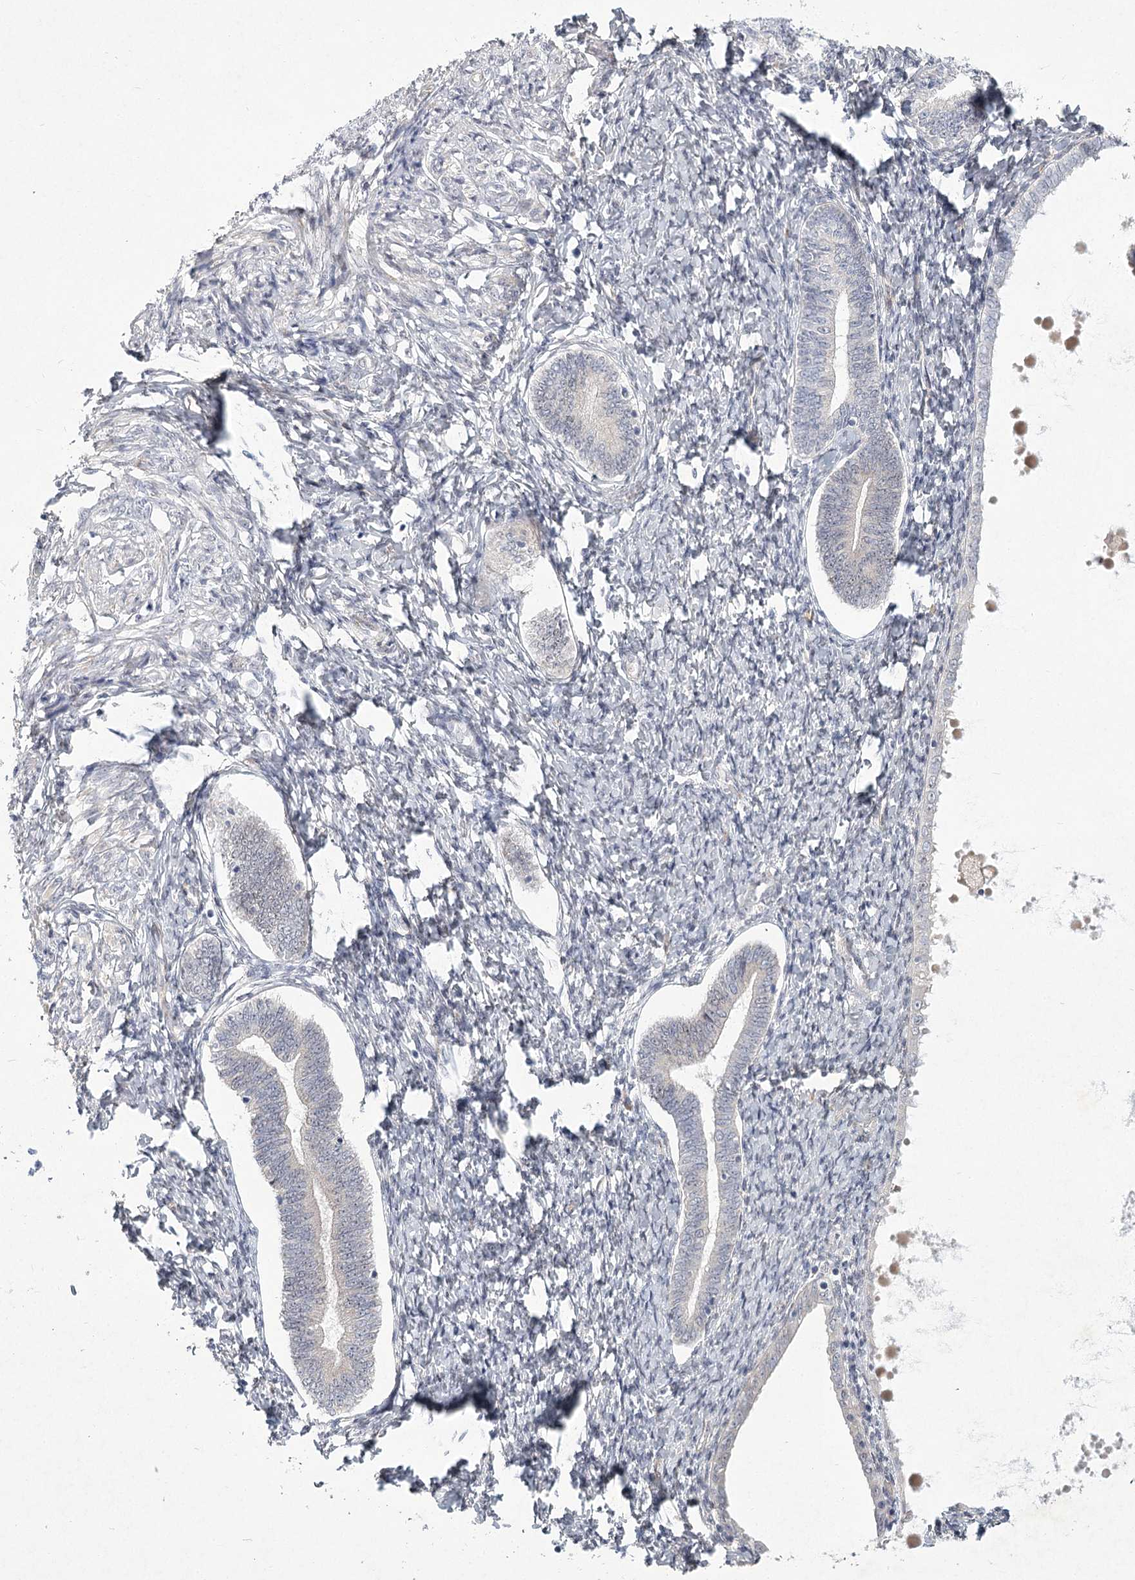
{"staining": {"intensity": "negative", "quantity": "none", "location": "none"}, "tissue": "endometrium", "cell_type": "Cells in endometrial stroma", "image_type": "normal", "snomed": [{"axis": "morphology", "description": "Normal tissue, NOS"}, {"axis": "topography", "description": "Endometrium"}], "caption": "This is a image of immunohistochemistry (IHC) staining of normal endometrium, which shows no expression in cells in endometrial stroma.", "gene": "MEPE", "patient": {"sex": "female", "age": 72}}